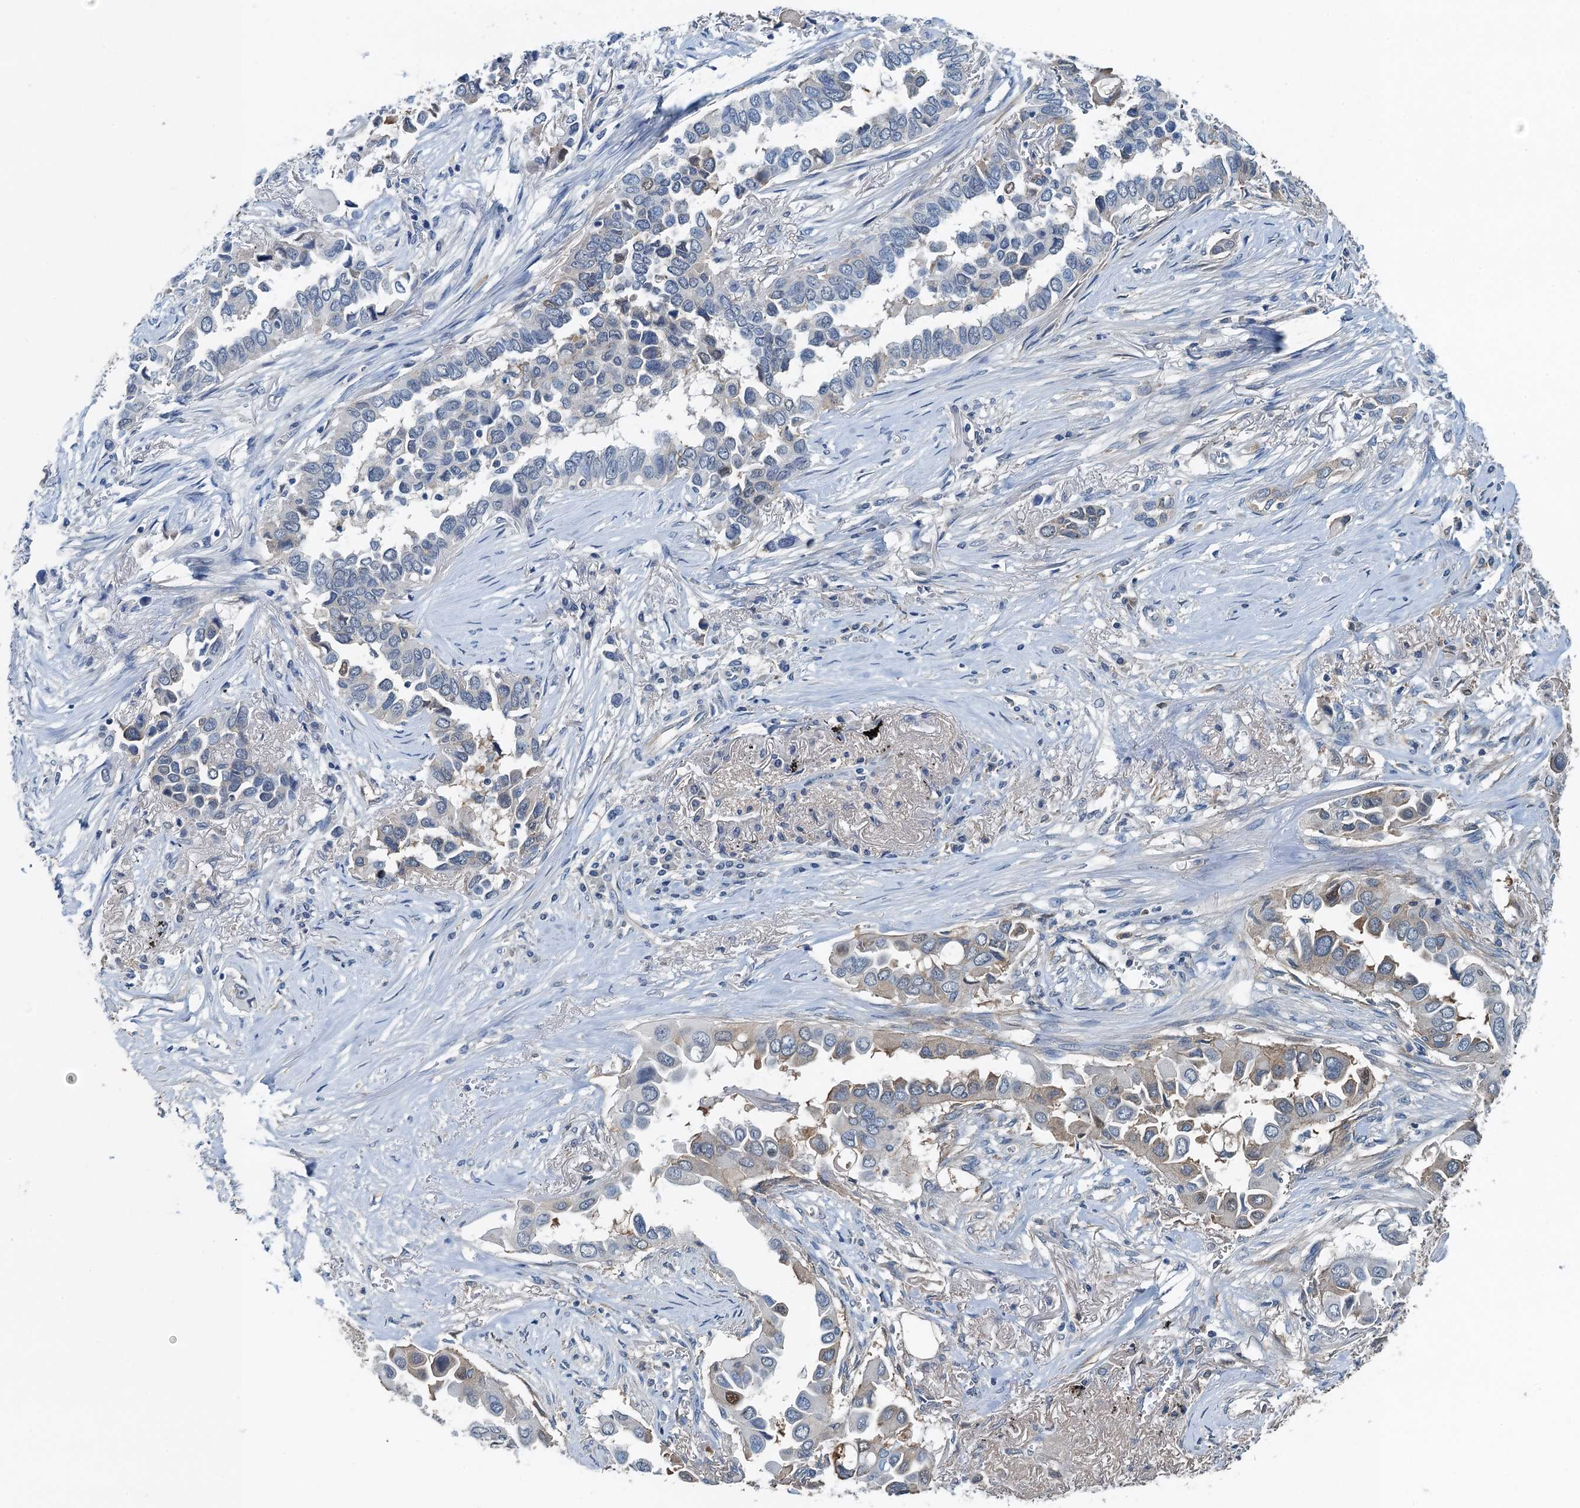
{"staining": {"intensity": "negative", "quantity": "none", "location": "none"}, "tissue": "lung cancer", "cell_type": "Tumor cells", "image_type": "cancer", "snomed": [{"axis": "morphology", "description": "Adenocarcinoma, NOS"}, {"axis": "topography", "description": "Lung"}], "caption": "High power microscopy image of an immunohistochemistry (IHC) micrograph of lung adenocarcinoma, revealing no significant staining in tumor cells. (Brightfield microscopy of DAB (3,3'-diaminobenzidine) IHC at high magnification).", "gene": "LSM14B", "patient": {"sex": "female", "age": 76}}